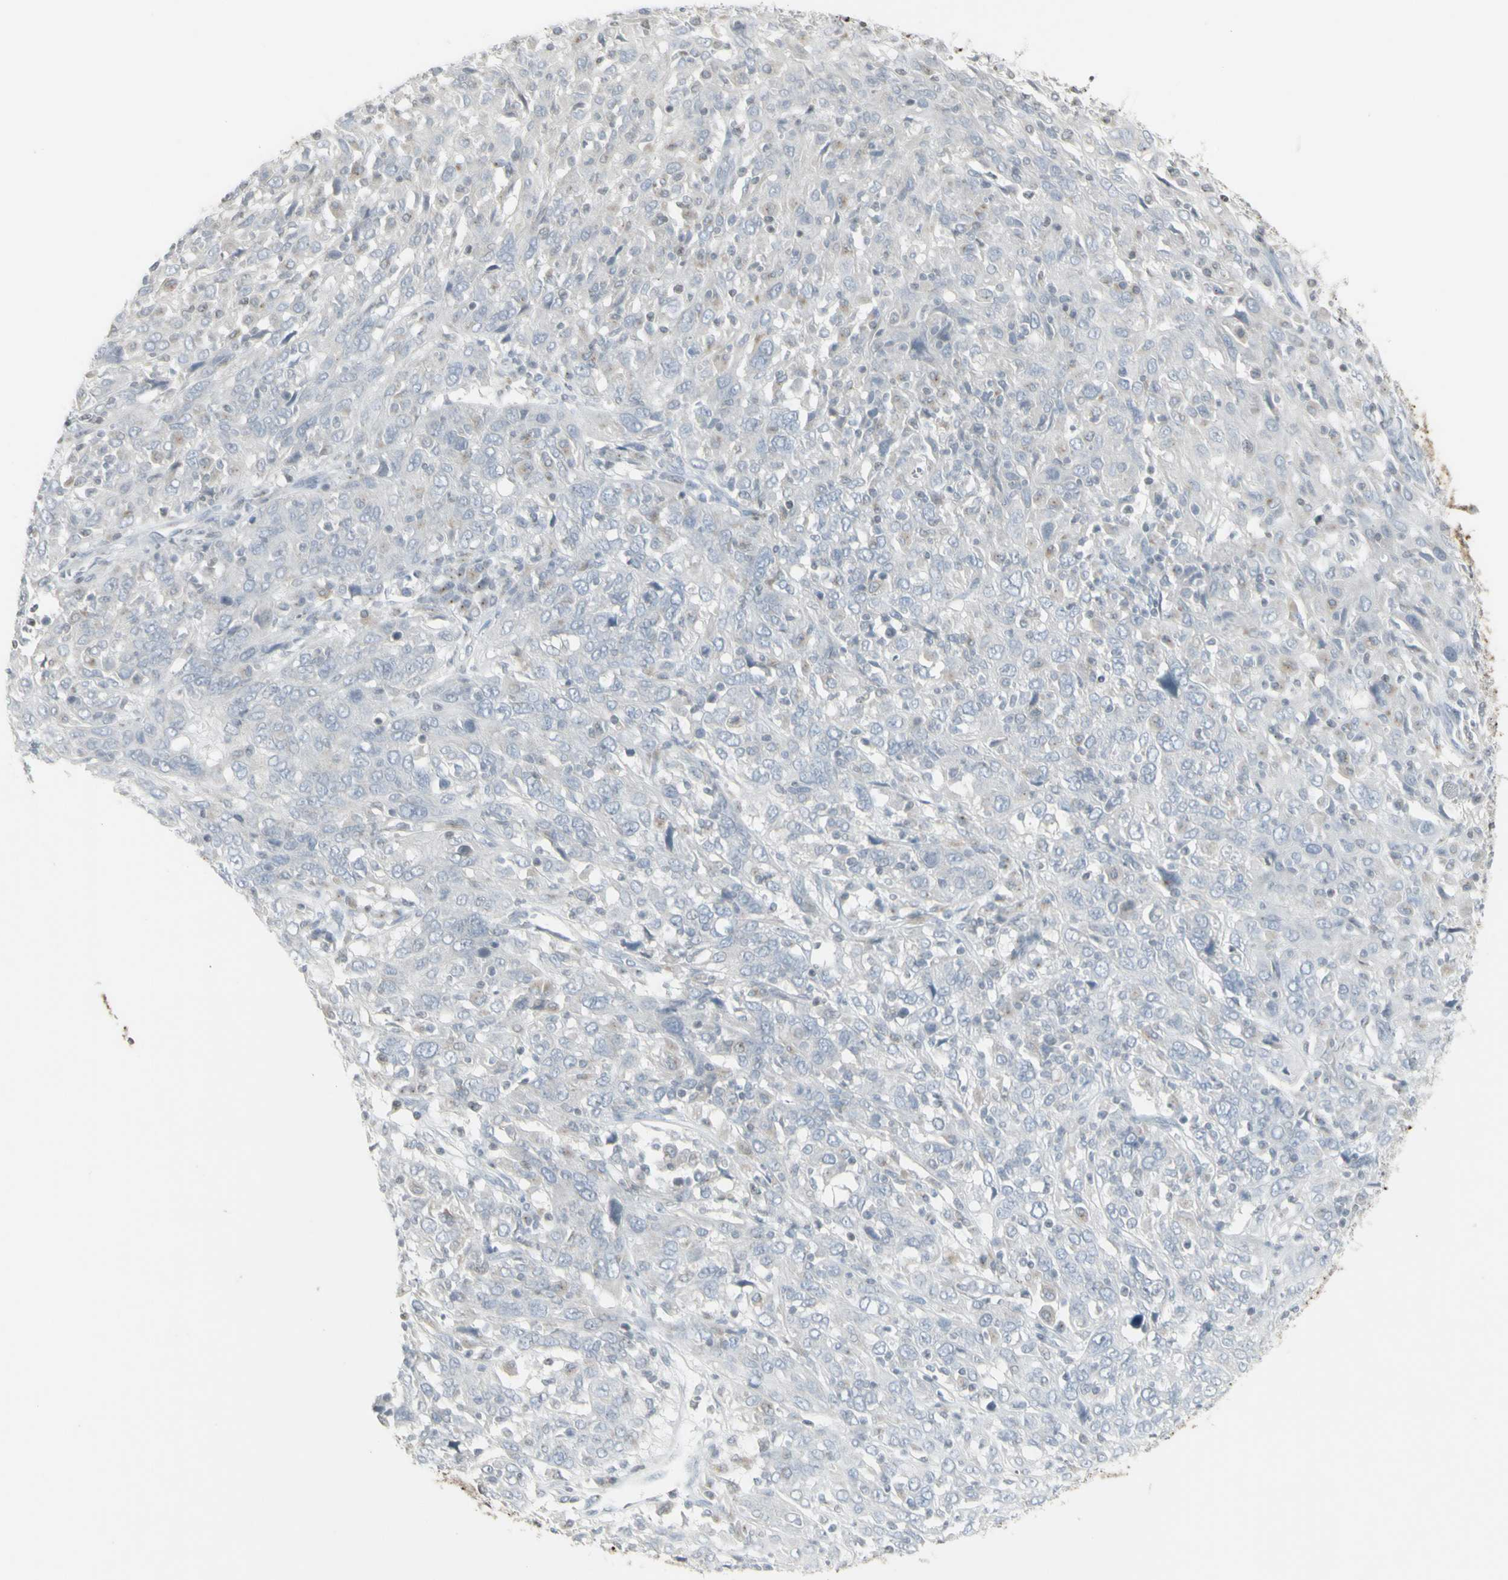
{"staining": {"intensity": "negative", "quantity": "none", "location": "none"}, "tissue": "cervical cancer", "cell_type": "Tumor cells", "image_type": "cancer", "snomed": [{"axis": "morphology", "description": "Squamous cell carcinoma, NOS"}, {"axis": "topography", "description": "Cervix"}], "caption": "High power microscopy photomicrograph of an IHC micrograph of cervical squamous cell carcinoma, revealing no significant expression in tumor cells.", "gene": "MUC5AC", "patient": {"sex": "female", "age": 46}}